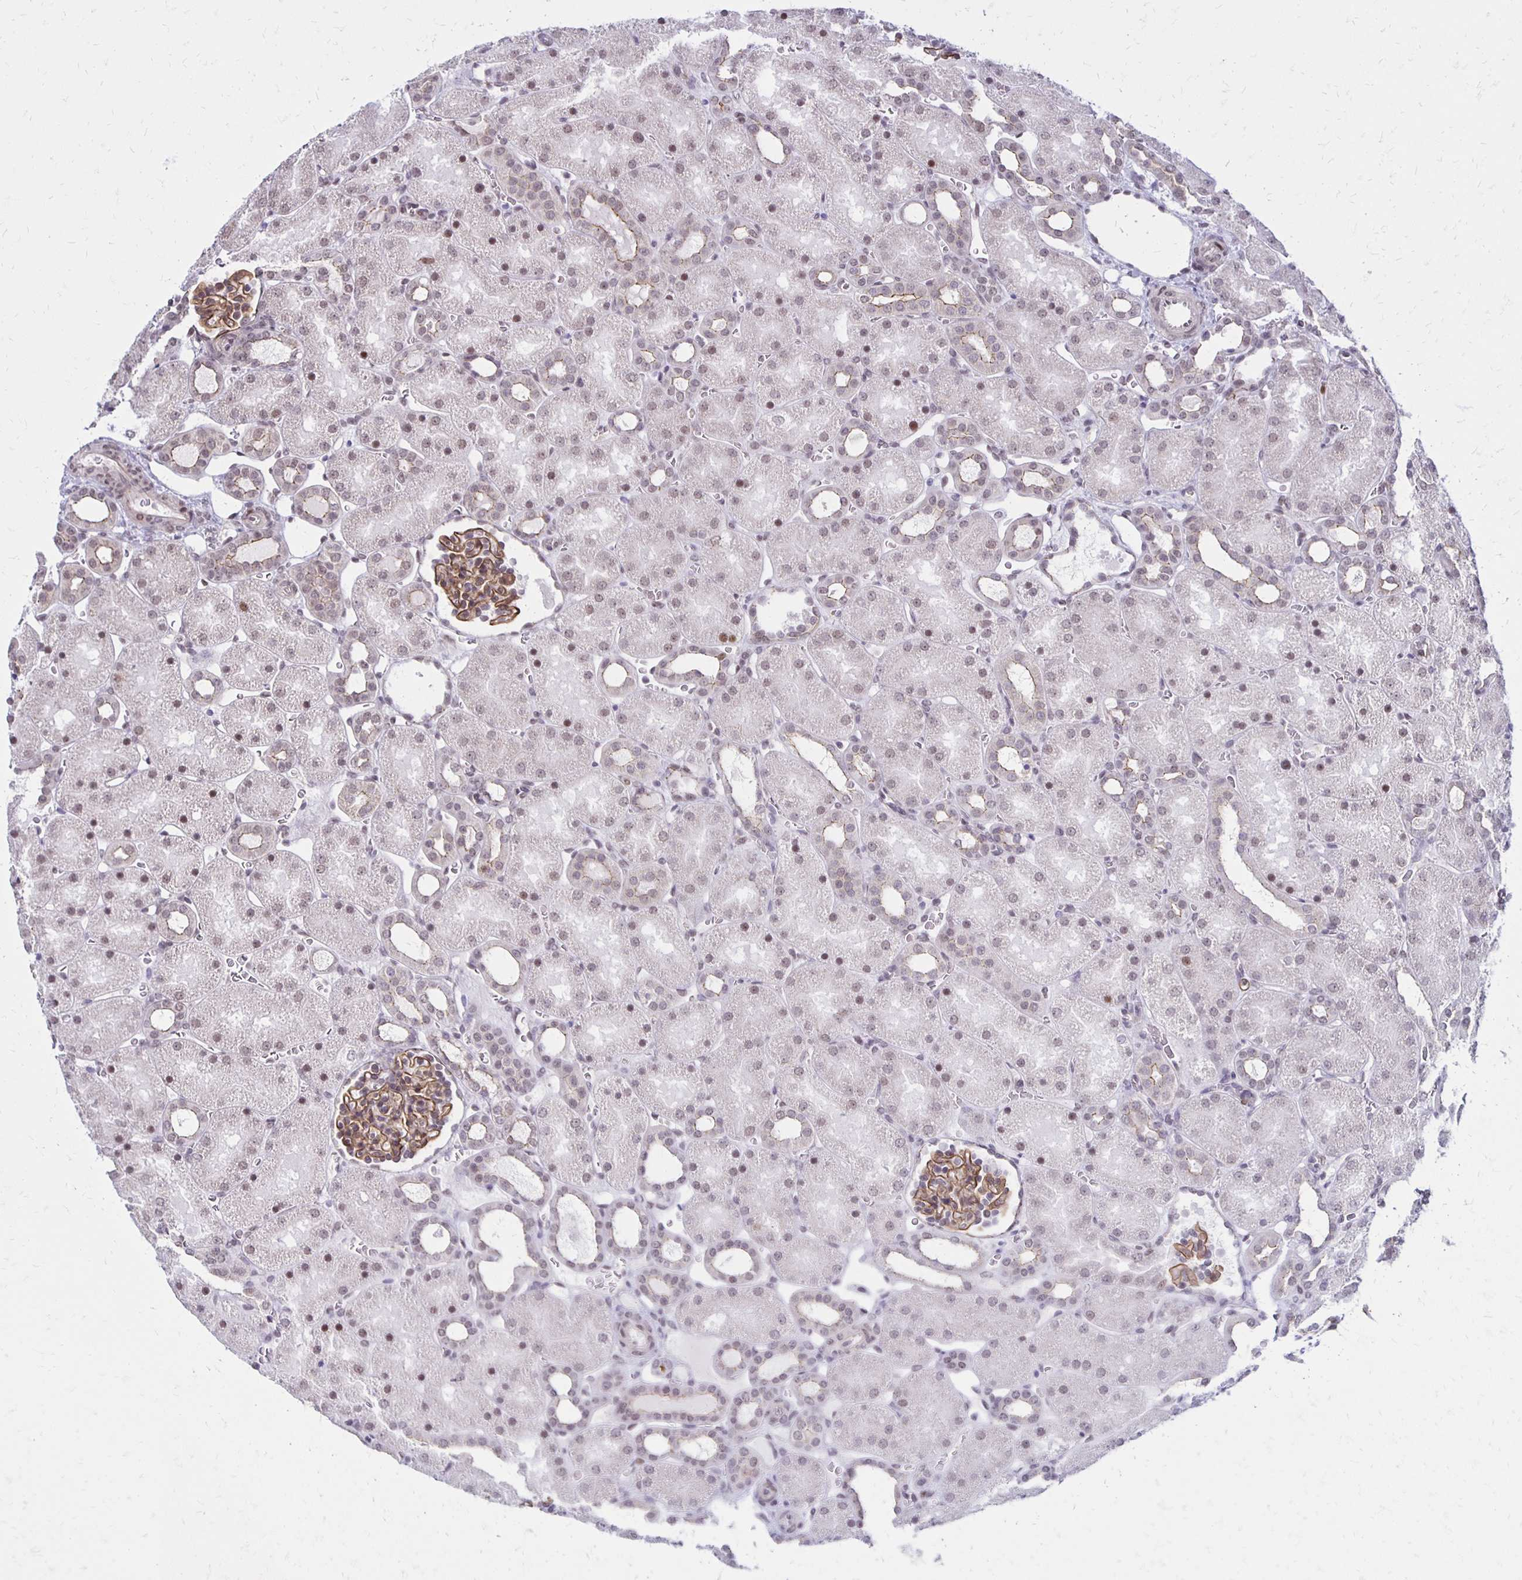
{"staining": {"intensity": "moderate", "quantity": ">75%", "location": "cytoplasmic/membranous,nuclear"}, "tissue": "kidney", "cell_type": "Cells in glomeruli", "image_type": "normal", "snomed": [{"axis": "morphology", "description": "Normal tissue, NOS"}, {"axis": "topography", "description": "Kidney"}], "caption": "Immunohistochemistry (DAB (3,3'-diaminobenzidine)) staining of unremarkable kidney displays moderate cytoplasmic/membranous,nuclear protein expression in approximately >75% of cells in glomeruli.", "gene": "DDB2", "patient": {"sex": "male", "age": 2}}